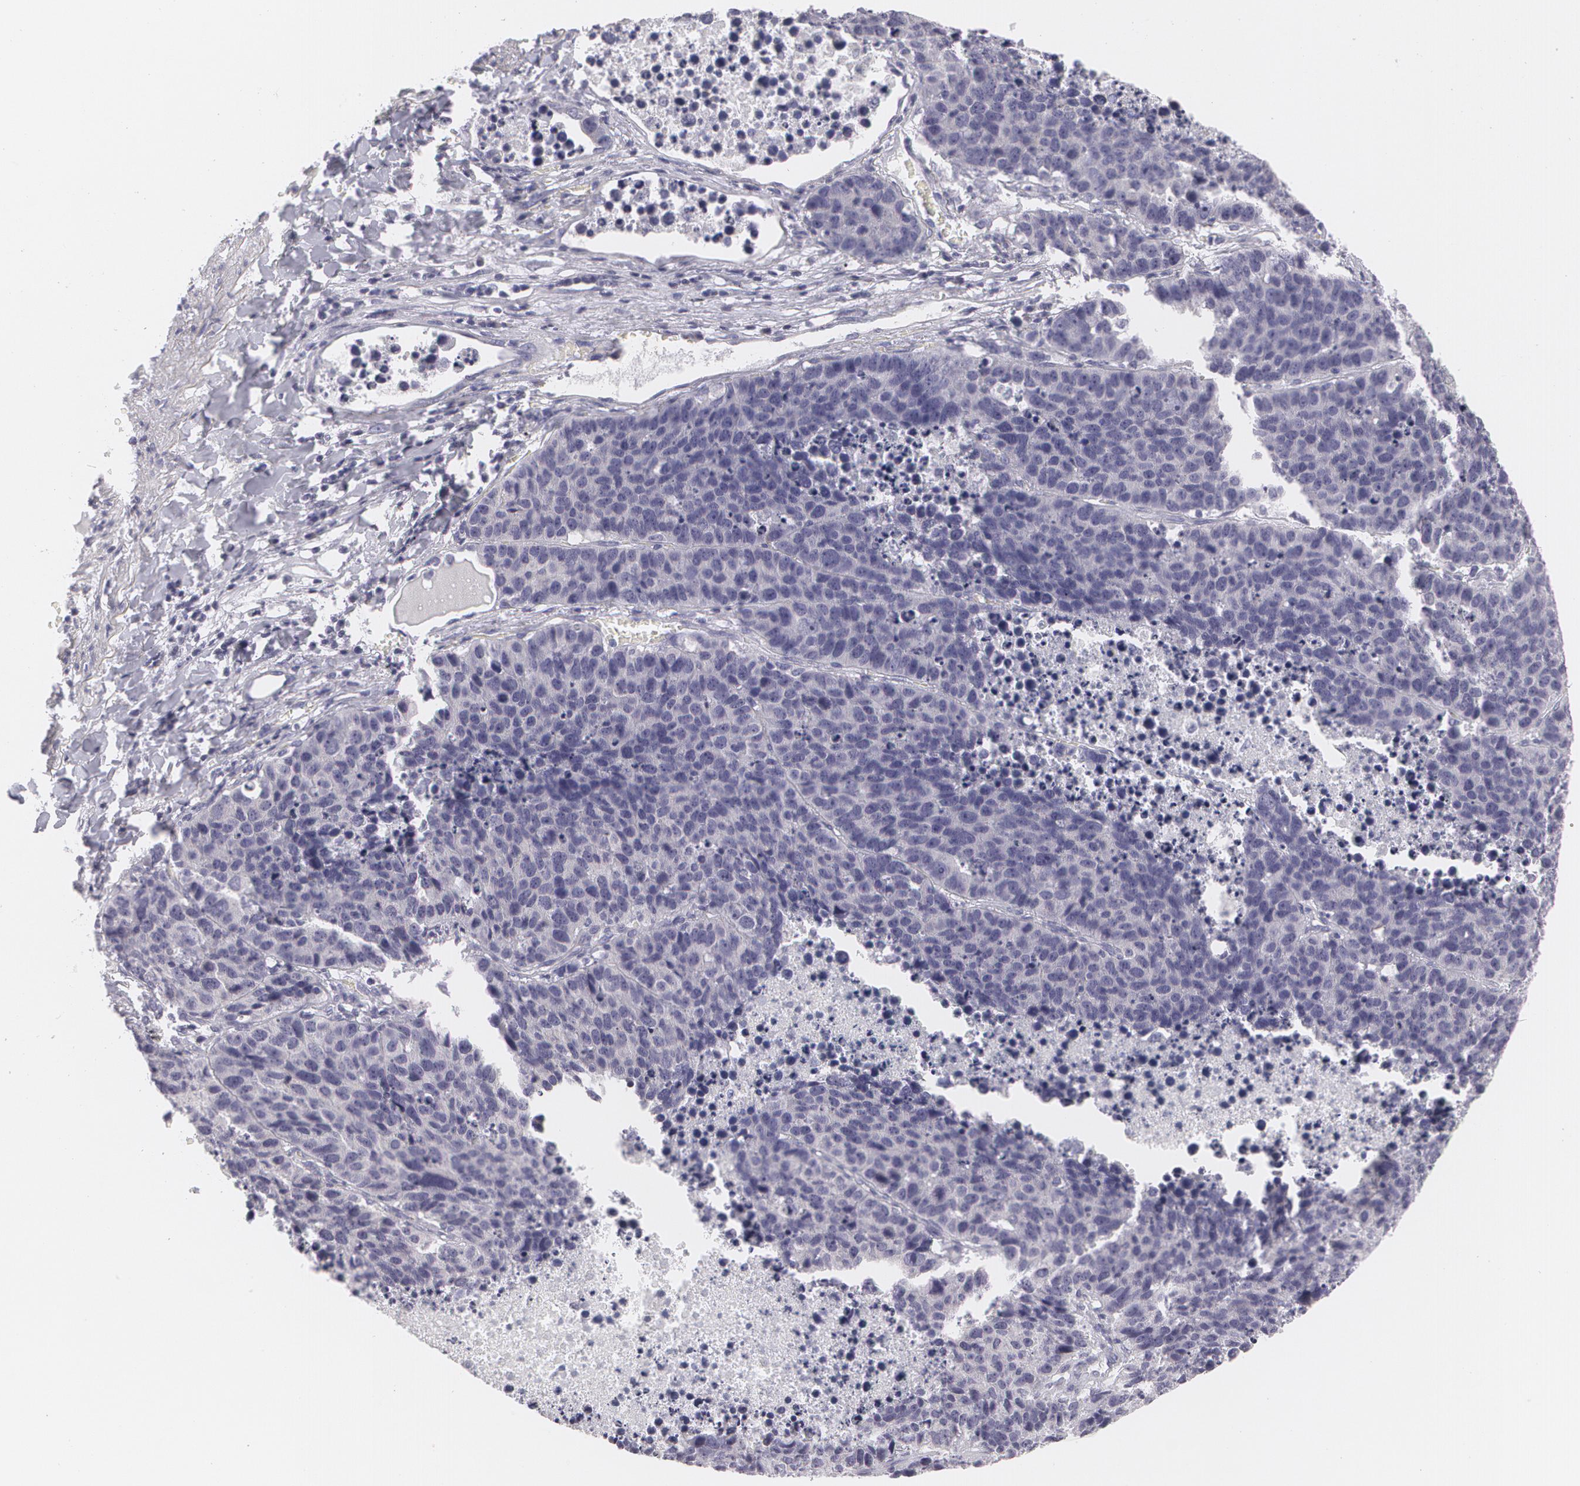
{"staining": {"intensity": "negative", "quantity": "none", "location": "none"}, "tissue": "lung cancer", "cell_type": "Tumor cells", "image_type": "cancer", "snomed": [{"axis": "morphology", "description": "Carcinoid, malignant, NOS"}, {"axis": "topography", "description": "Lung"}], "caption": "DAB immunohistochemical staining of lung cancer demonstrates no significant expression in tumor cells.", "gene": "MBNL3", "patient": {"sex": "male", "age": 60}}